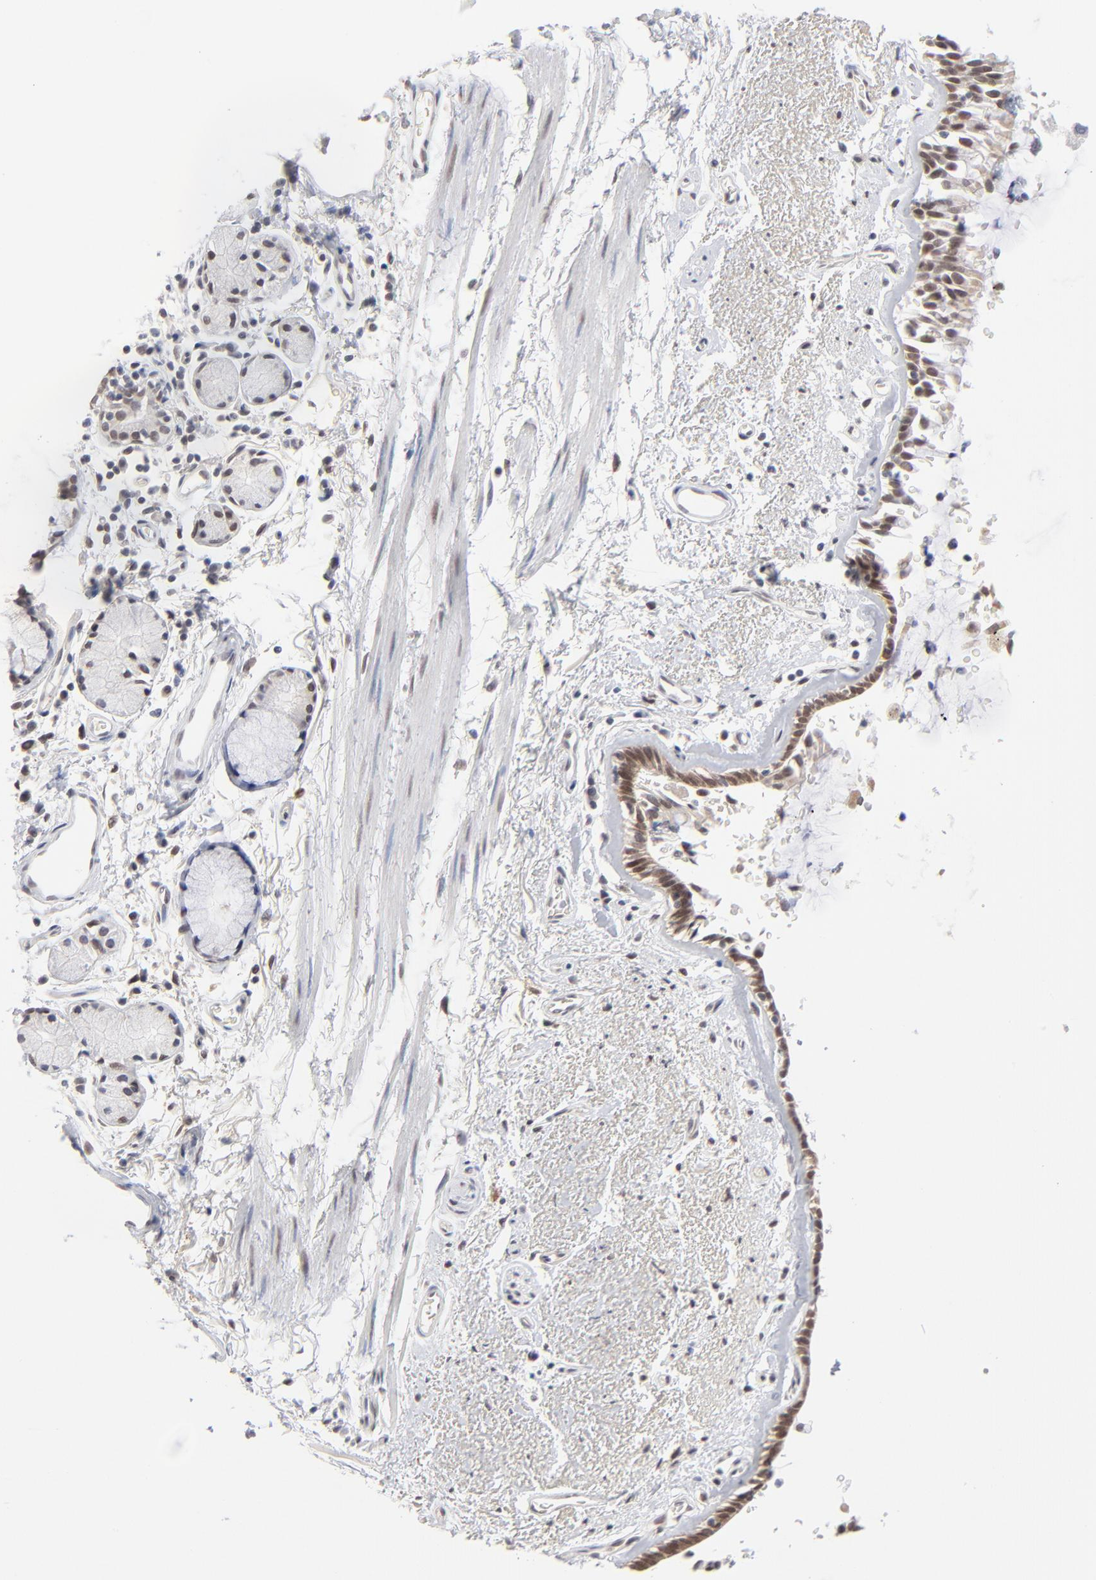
{"staining": {"intensity": "weak", "quantity": ">75%", "location": "nuclear"}, "tissue": "bronchus", "cell_type": "Respiratory epithelial cells", "image_type": "normal", "snomed": [{"axis": "morphology", "description": "Normal tissue, NOS"}, {"axis": "morphology", "description": "Adenocarcinoma, NOS"}, {"axis": "topography", "description": "Bronchus"}, {"axis": "topography", "description": "Lung"}], "caption": "Protein expression analysis of benign human bronchus reveals weak nuclear staining in about >75% of respiratory epithelial cells. (DAB = brown stain, brightfield microscopy at high magnification).", "gene": "MBIP", "patient": {"sex": "male", "age": 71}}